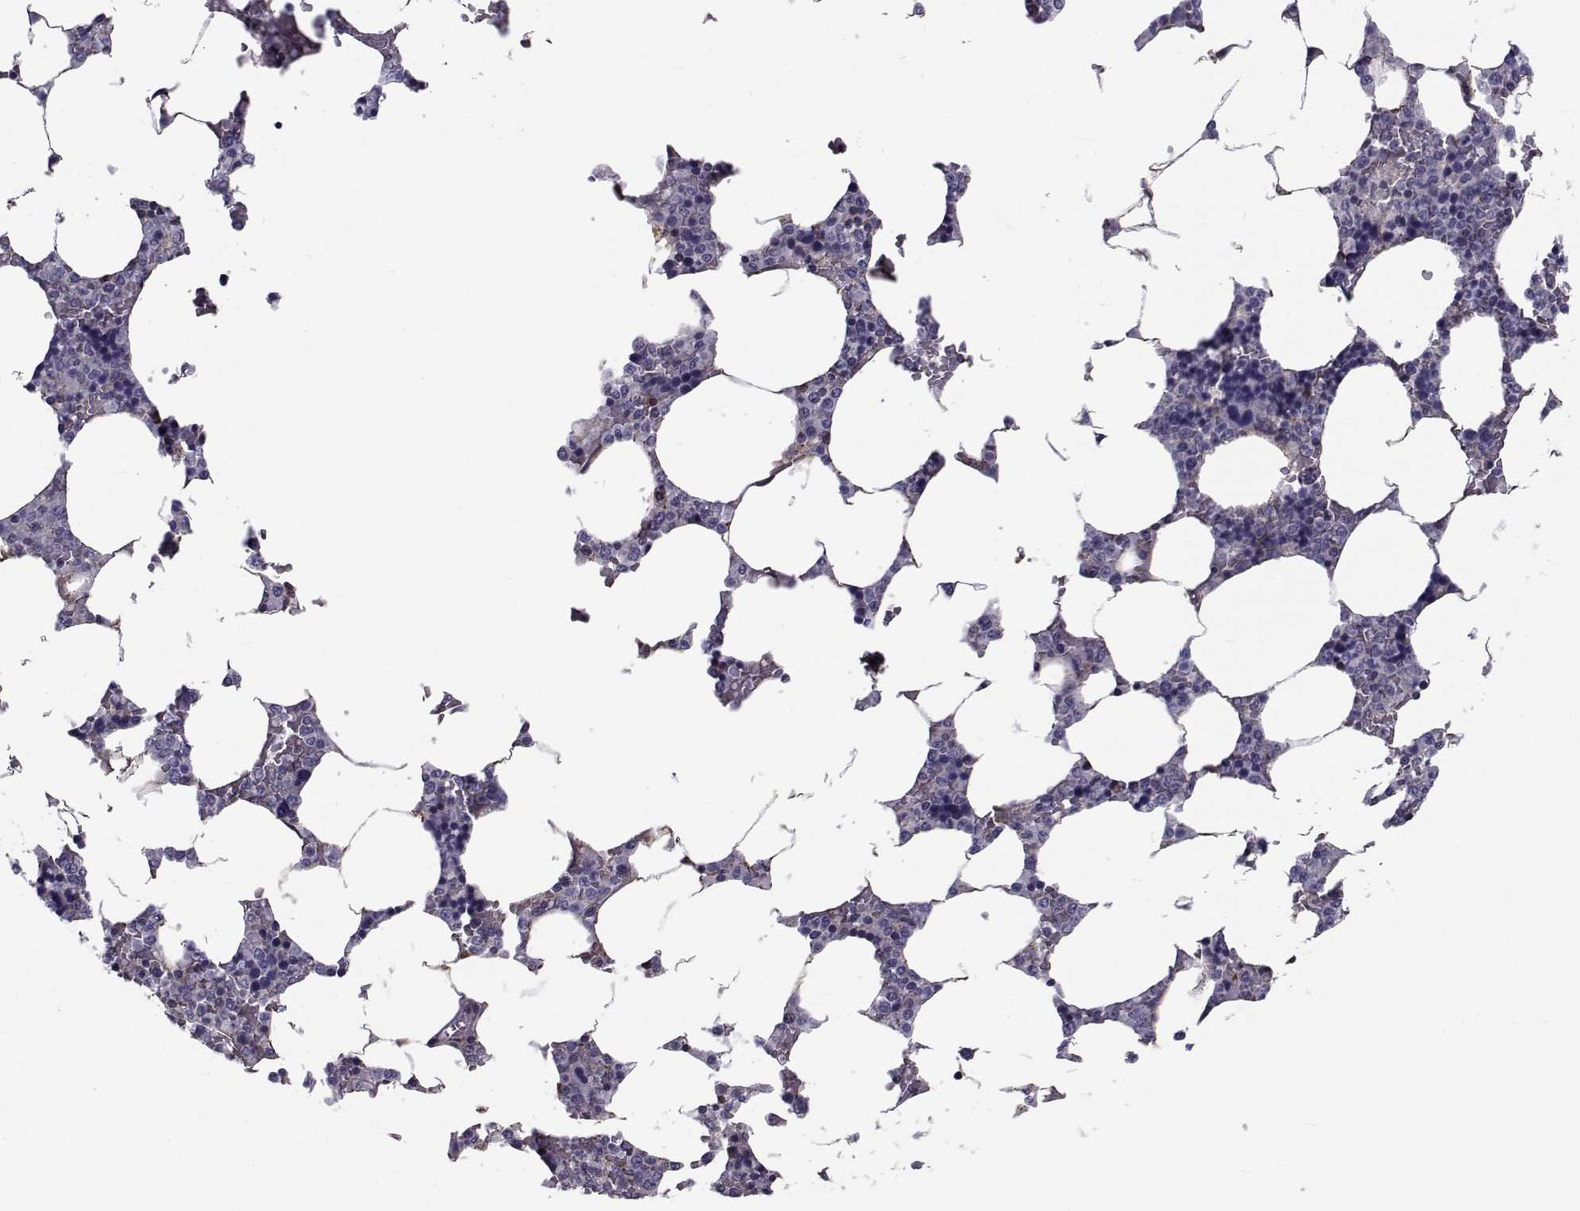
{"staining": {"intensity": "negative", "quantity": "none", "location": "none"}, "tissue": "bone marrow", "cell_type": "Hematopoietic cells", "image_type": "normal", "snomed": [{"axis": "morphology", "description": "Normal tissue, NOS"}, {"axis": "topography", "description": "Bone marrow"}], "caption": "This is an immunohistochemistry image of benign bone marrow. There is no positivity in hematopoietic cells.", "gene": "LRRC27", "patient": {"sex": "male", "age": 63}}